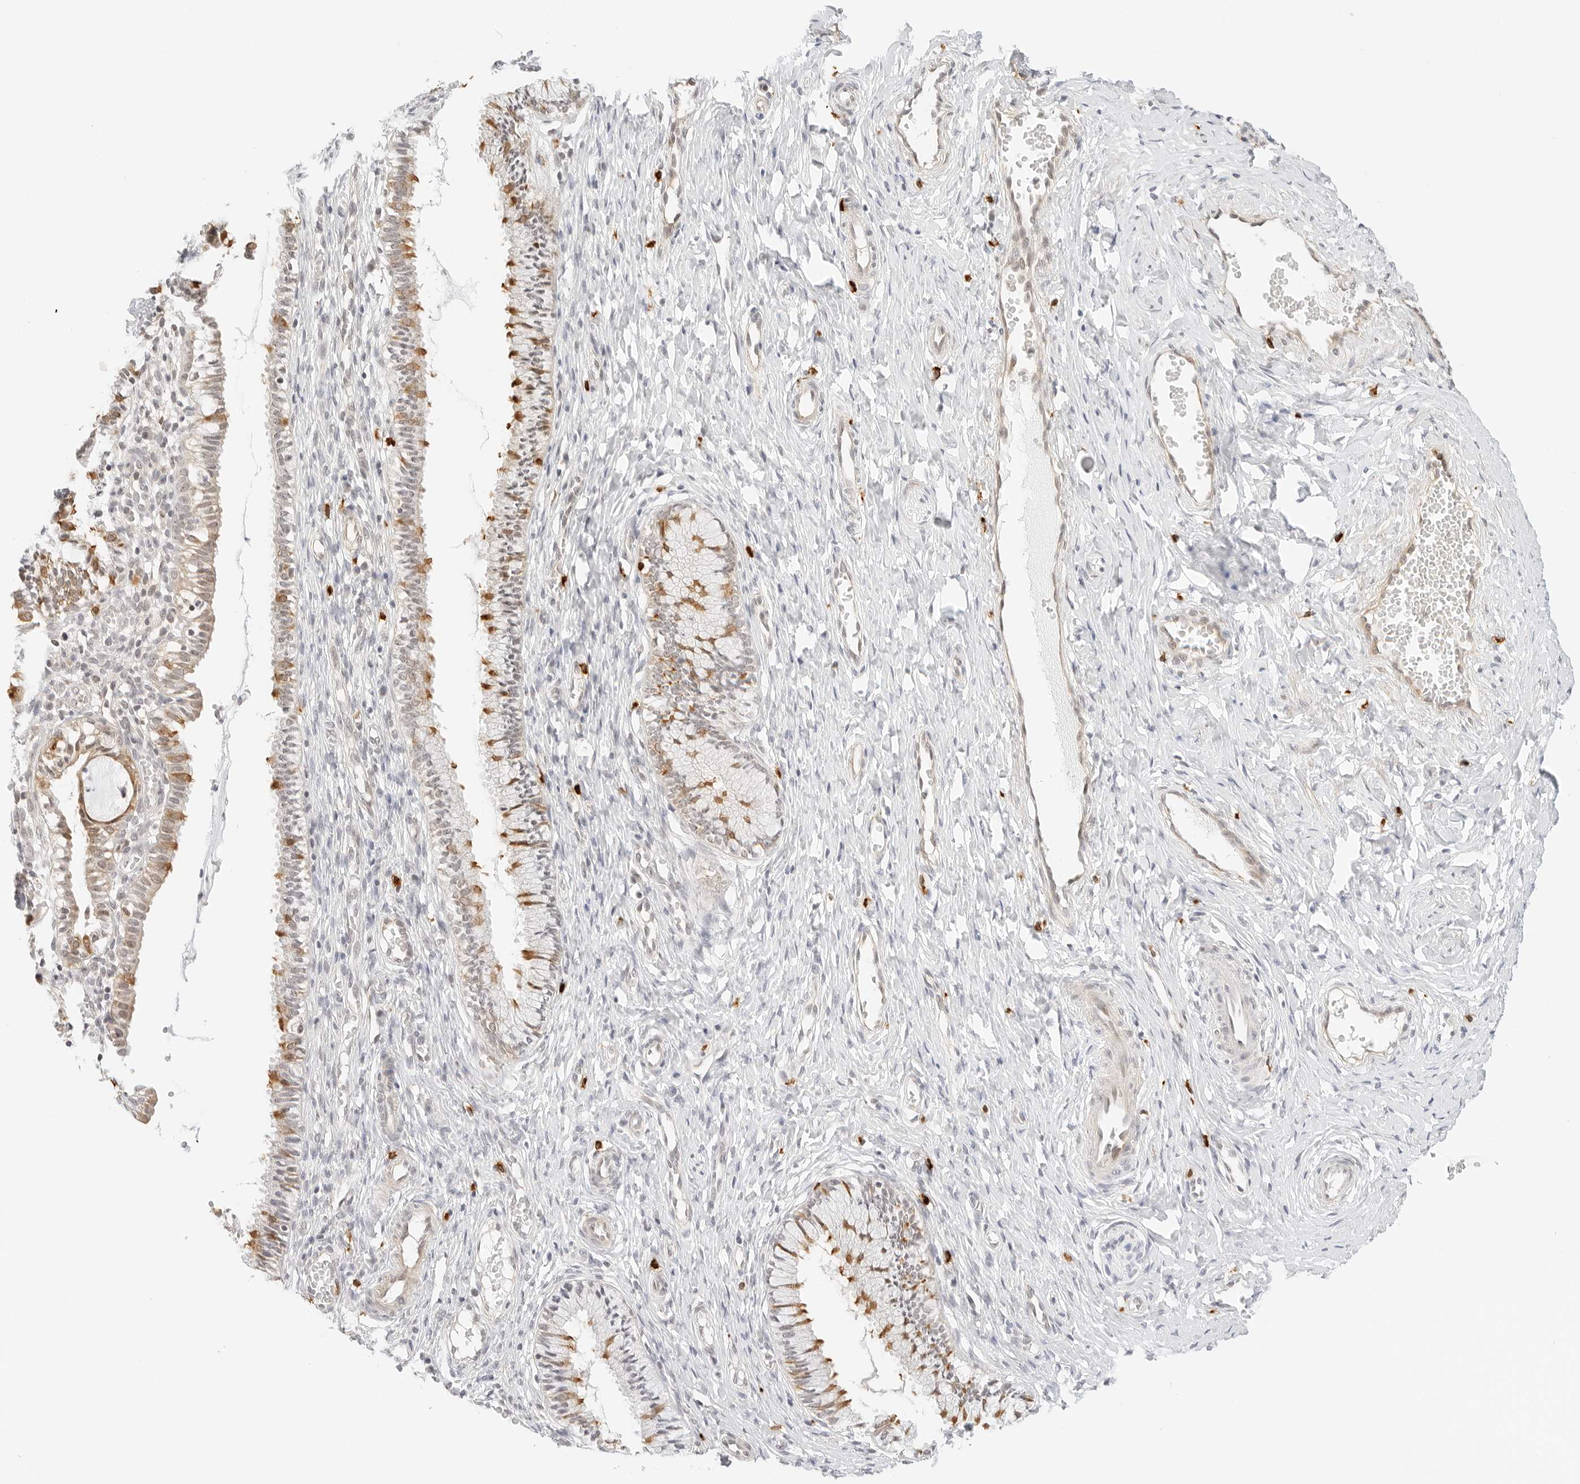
{"staining": {"intensity": "moderate", "quantity": "<25%", "location": "cytoplasmic/membranous"}, "tissue": "cervix", "cell_type": "Glandular cells", "image_type": "normal", "snomed": [{"axis": "morphology", "description": "Normal tissue, NOS"}, {"axis": "topography", "description": "Cervix"}], "caption": "IHC (DAB) staining of unremarkable human cervix exhibits moderate cytoplasmic/membranous protein expression in approximately <25% of glandular cells.", "gene": "TEKT2", "patient": {"sex": "female", "age": 27}}